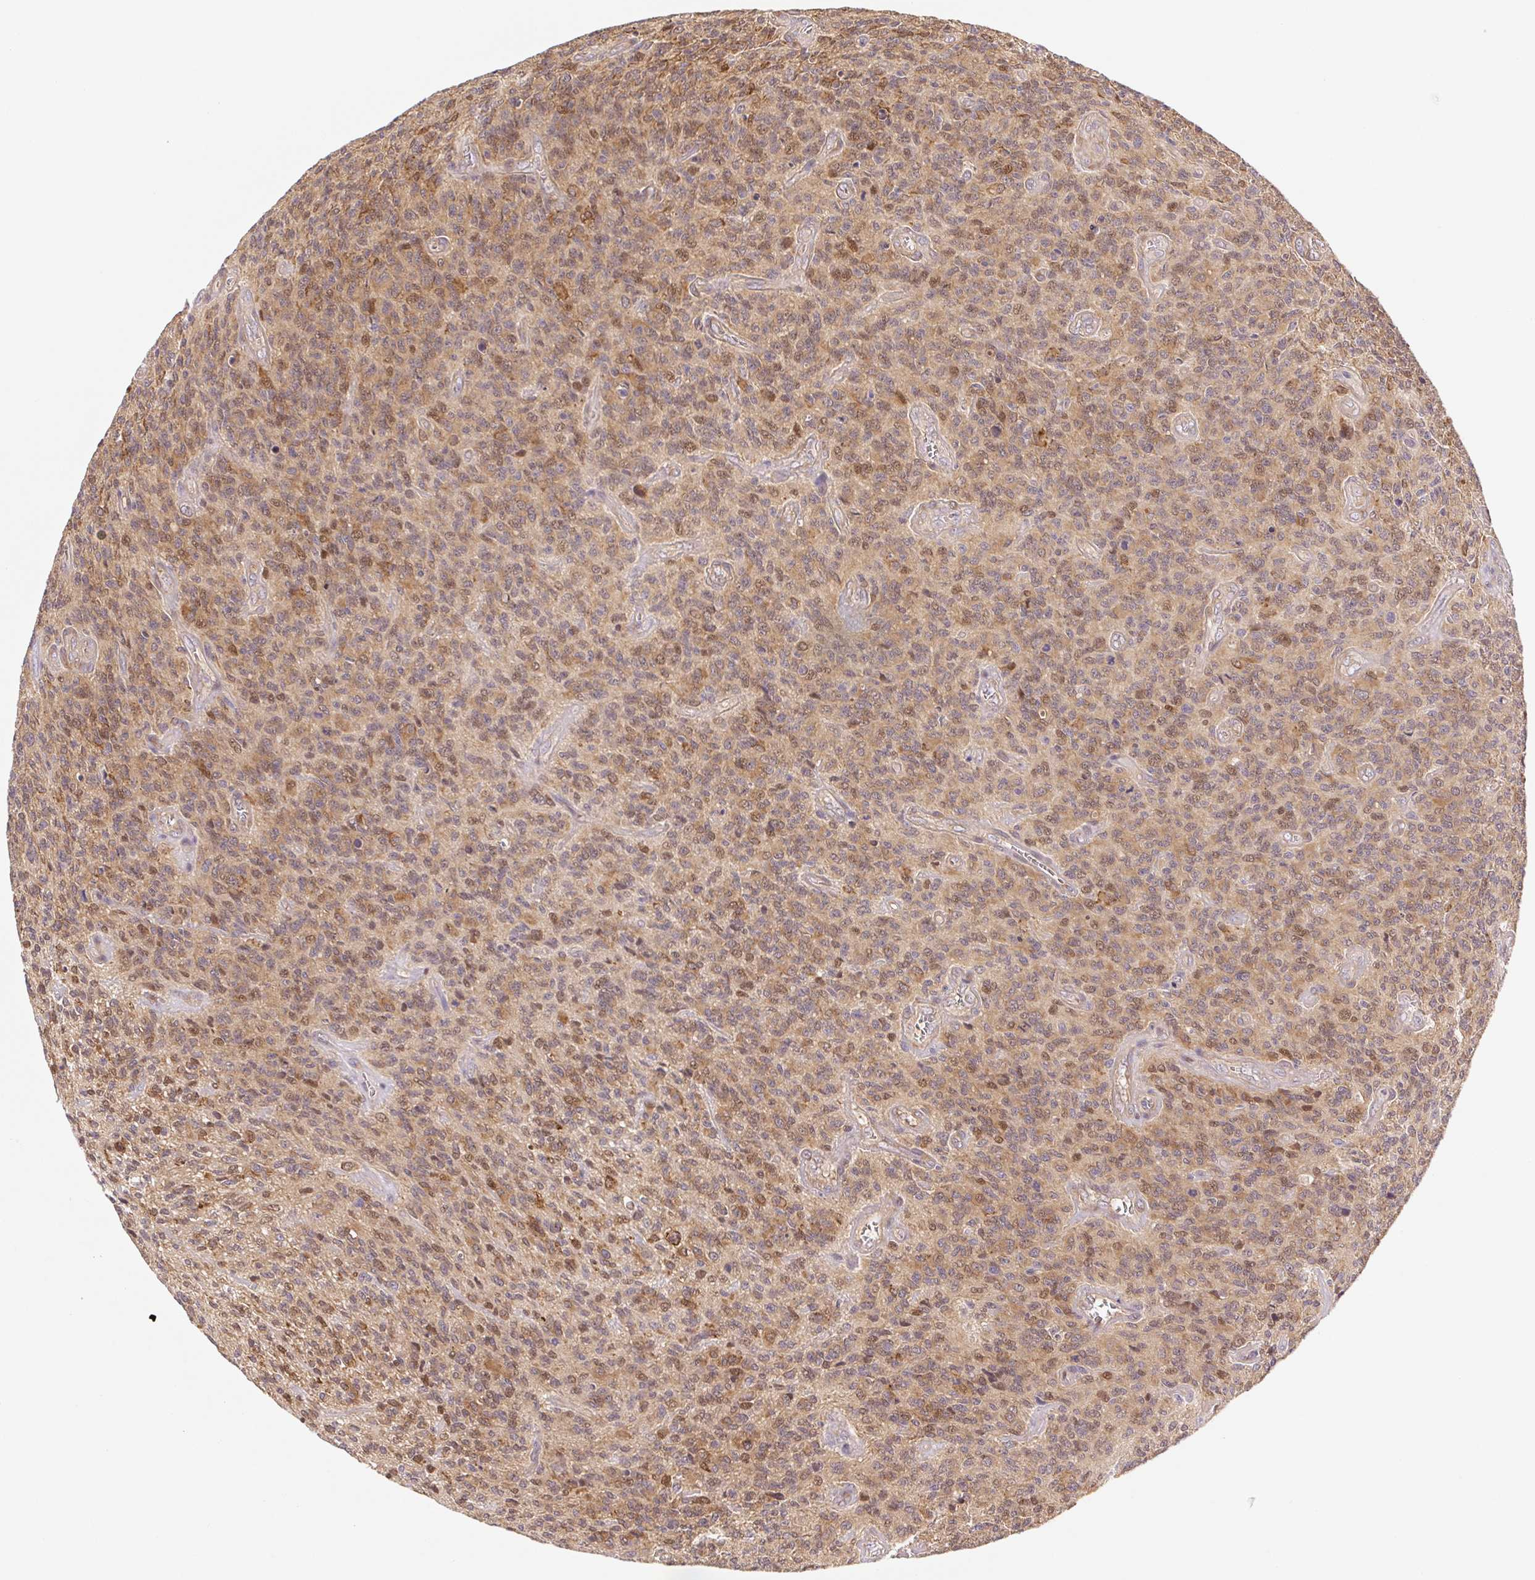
{"staining": {"intensity": "moderate", "quantity": ">75%", "location": "cytoplasmic/membranous"}, "tissue": "glioma", "cell_type": "Tumor cells", "image_type": "cancer", "snomed": [{"axis": "morphology", "description": "Glioma, malignant, High grade"}, {"axis": "topography", "description": "Brain"}], "caption": "Protein expression analysis of human glioma reveals moderate cytoplasmic/membranous staining in about >75% of tumor cells.", "gene": "LYPD5", "patient": {"sex": "male", "age": 76}}